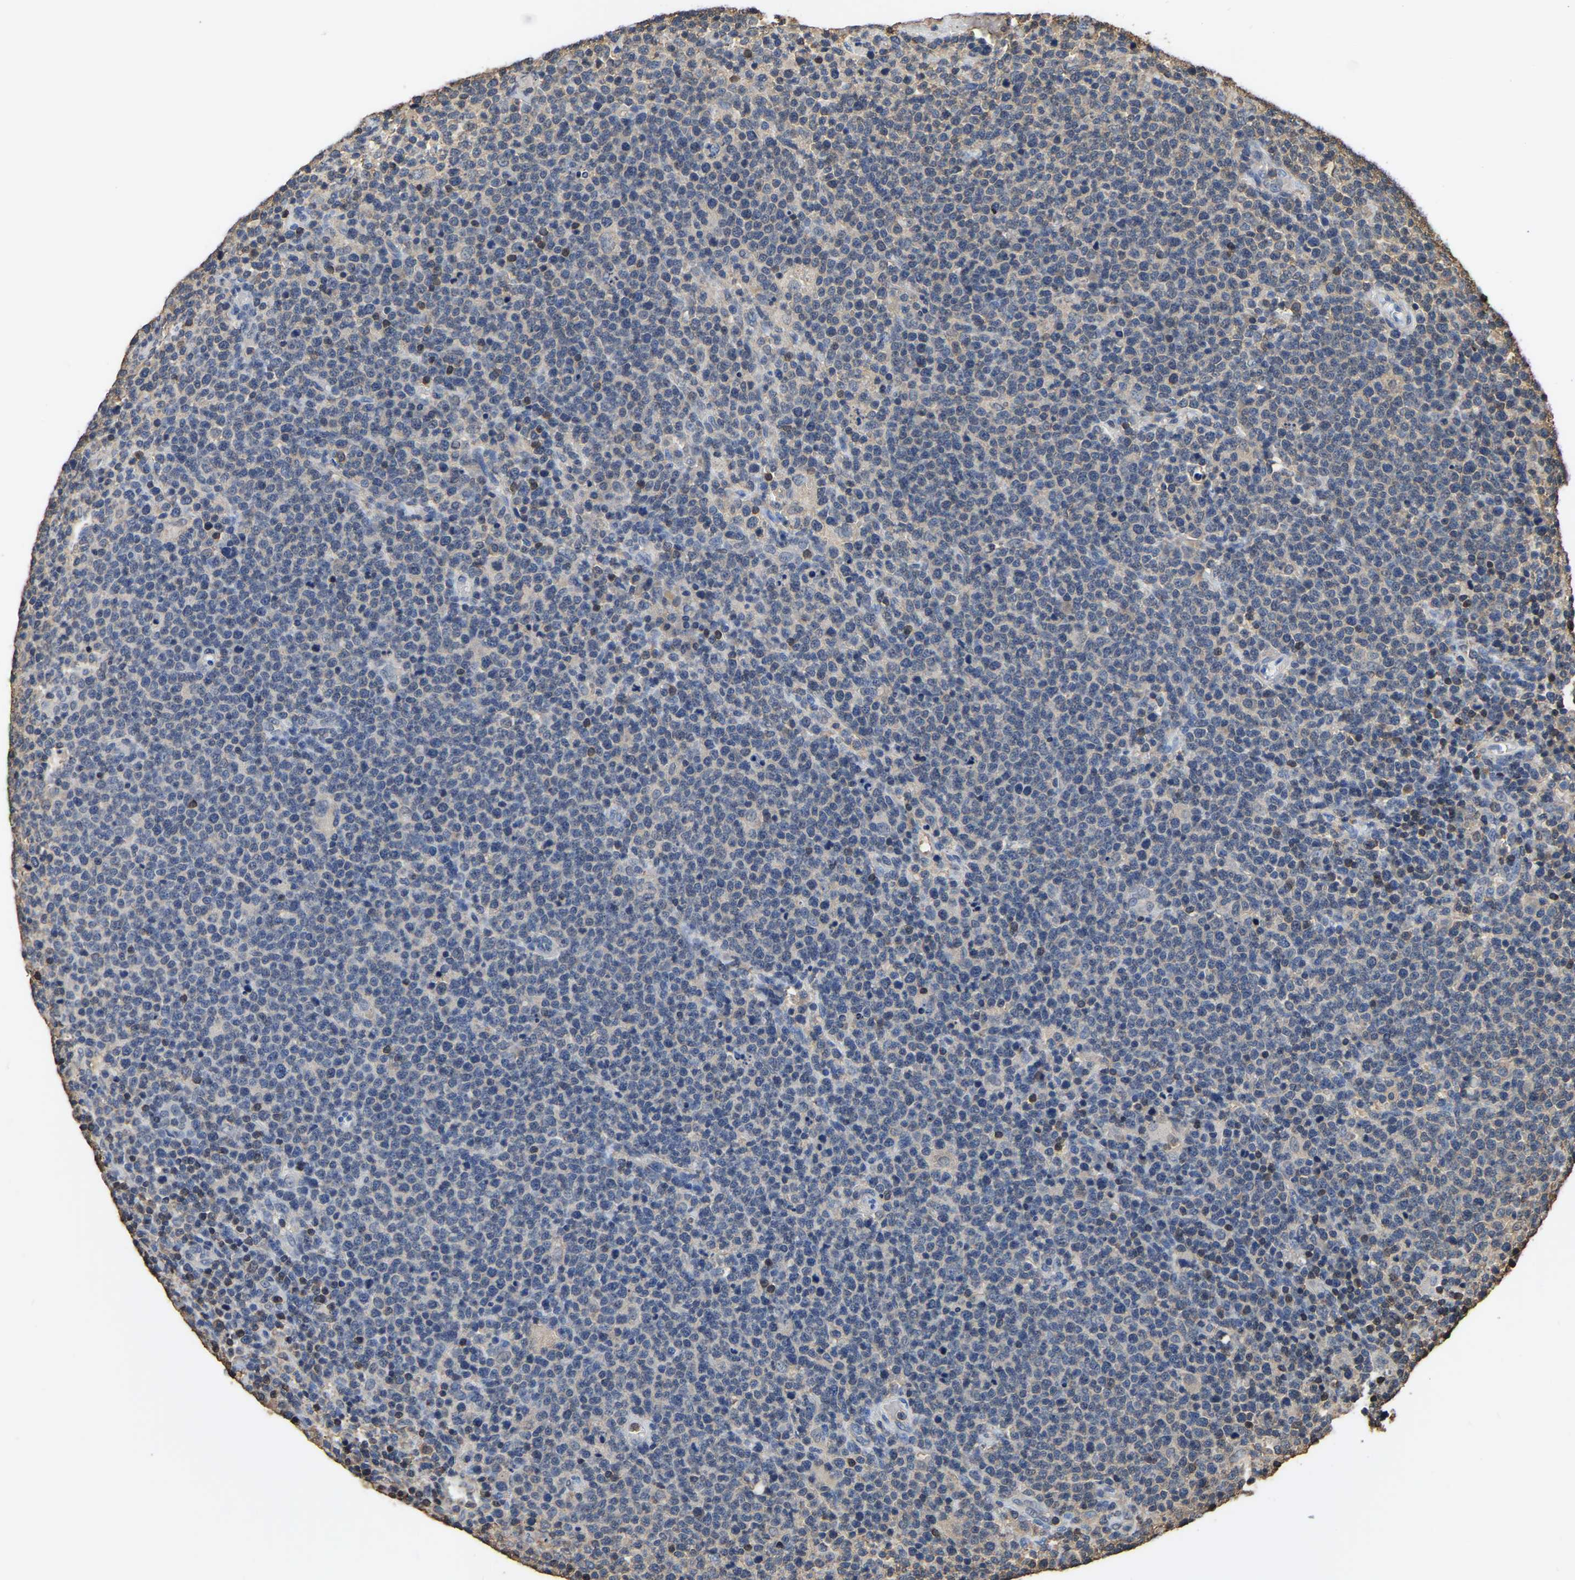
{"staining": {"intensity": "negative", "quantity": "none", "location": "none"}, "tissue": "lymphoma", "cell_type": "Tumor cells", "image_type": "cancer", "snomed": [{"axis": "morphology", "description": "Malignant lymphoma, non-Hodgkin's type, High grade"}, {"axis": "topography", "description": "Lymph node"}], "caption": "An immunohistochemistry (IHC) histopathology image of lymphoma is shown. There is no staining in tumor cells of lymphoma. (DAB (3,3'-diaminobenzidine) immunohistochemistry visualized using brightfield microscopy, high magnification).", "gene": "LDHB", "patient": {"sex": "male", "age": 61}}